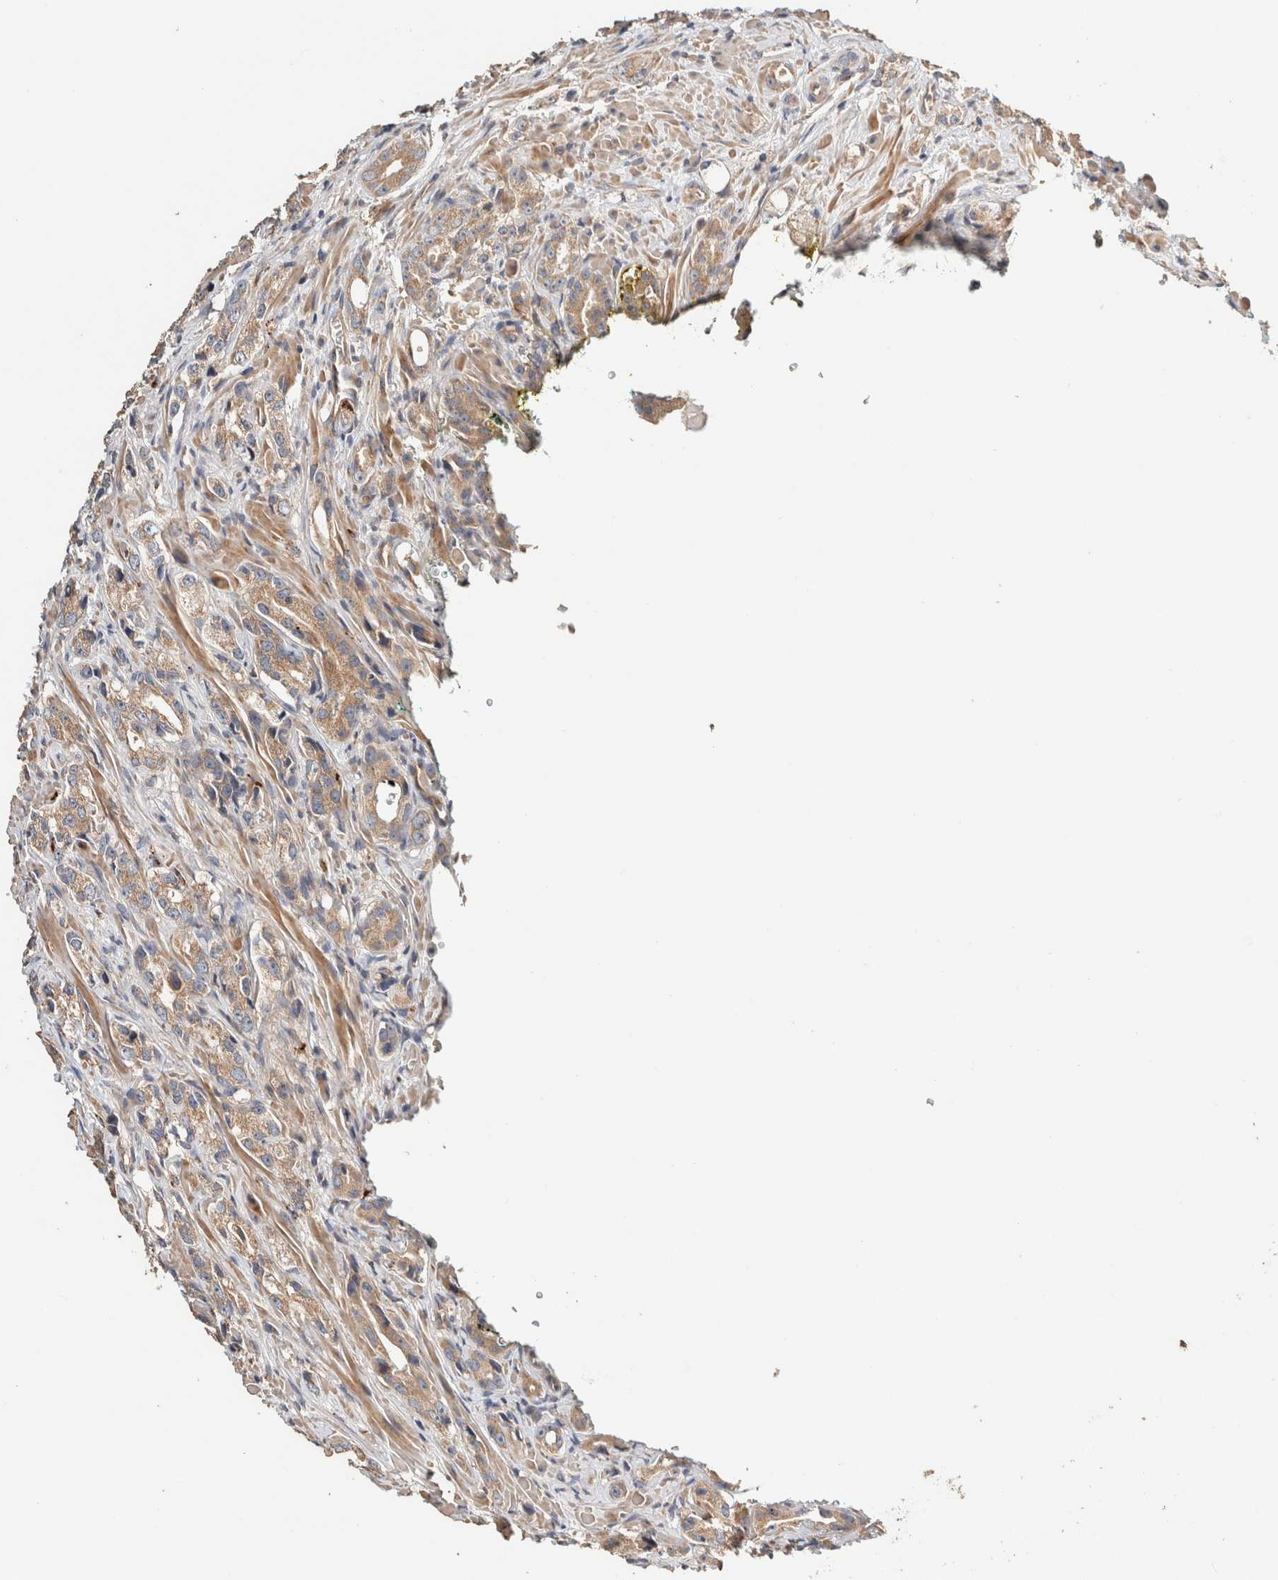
{"staining": {"intensity": "moderate", "quantity": ">75%", "location": "cytoplasmic/membranous"}, "tissue": "prostate cancer", "cell_type": "Tumor cells", "image_type": "cancer", "snomed": [{"axis": "morphology", "description": "Adenocarcinoma, High grade"}, {"axis": "topography", "description": "Prostate"}], "caption": "Tumor cells display medium levels of moderate cytoplasmic/membranous staining in about >75% of cells in high-grade adenocarcinoma (prostate). Immunohistochemistry (ihc) stains the protein in brown and the nuclei are stained blue.", "gene": "B3GNTL1", "patient": {"sex": "male", "age": 63}}